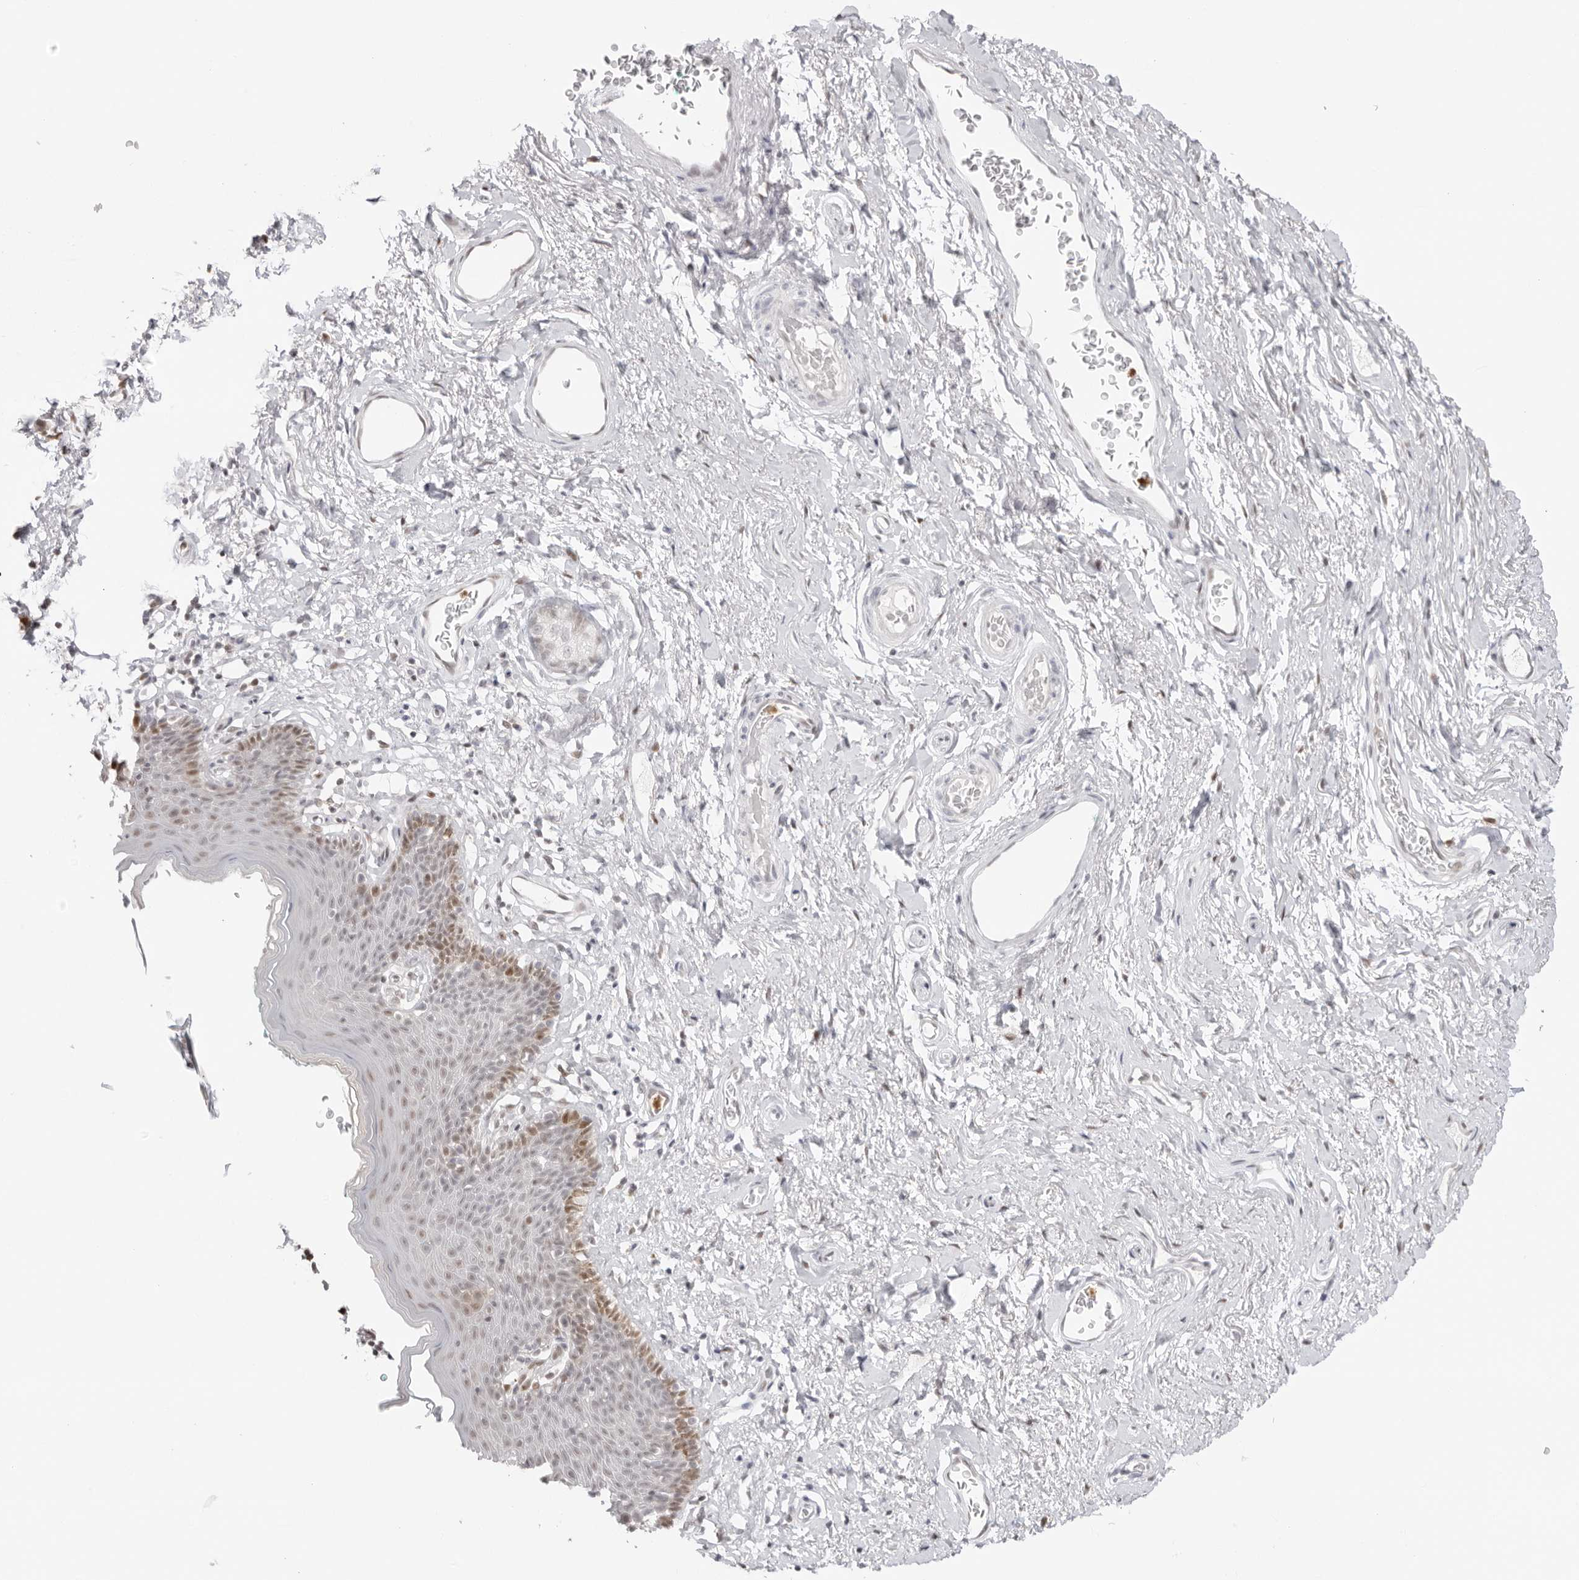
{"staining": {"intensity": "moderate", "quantity": "<25%", "location": "nuclear"}, "tissue": "skin", "cell_type": "Epidermal cells", "image_type": "normal", "snomed": [{"axis": "morphology", "description": "Normal tissue, NOS"}, {"axis": "topography", "description": "Vulva"}], "caption": "A brown stain highlights moderate nuclear positivity of a protein in epidermal cells of benign skin. (brown staining indicates protein expression, while blue staining denotes nuclei).", "gene": "RNF146", "patient": {"sex": "female", "age": 66}}